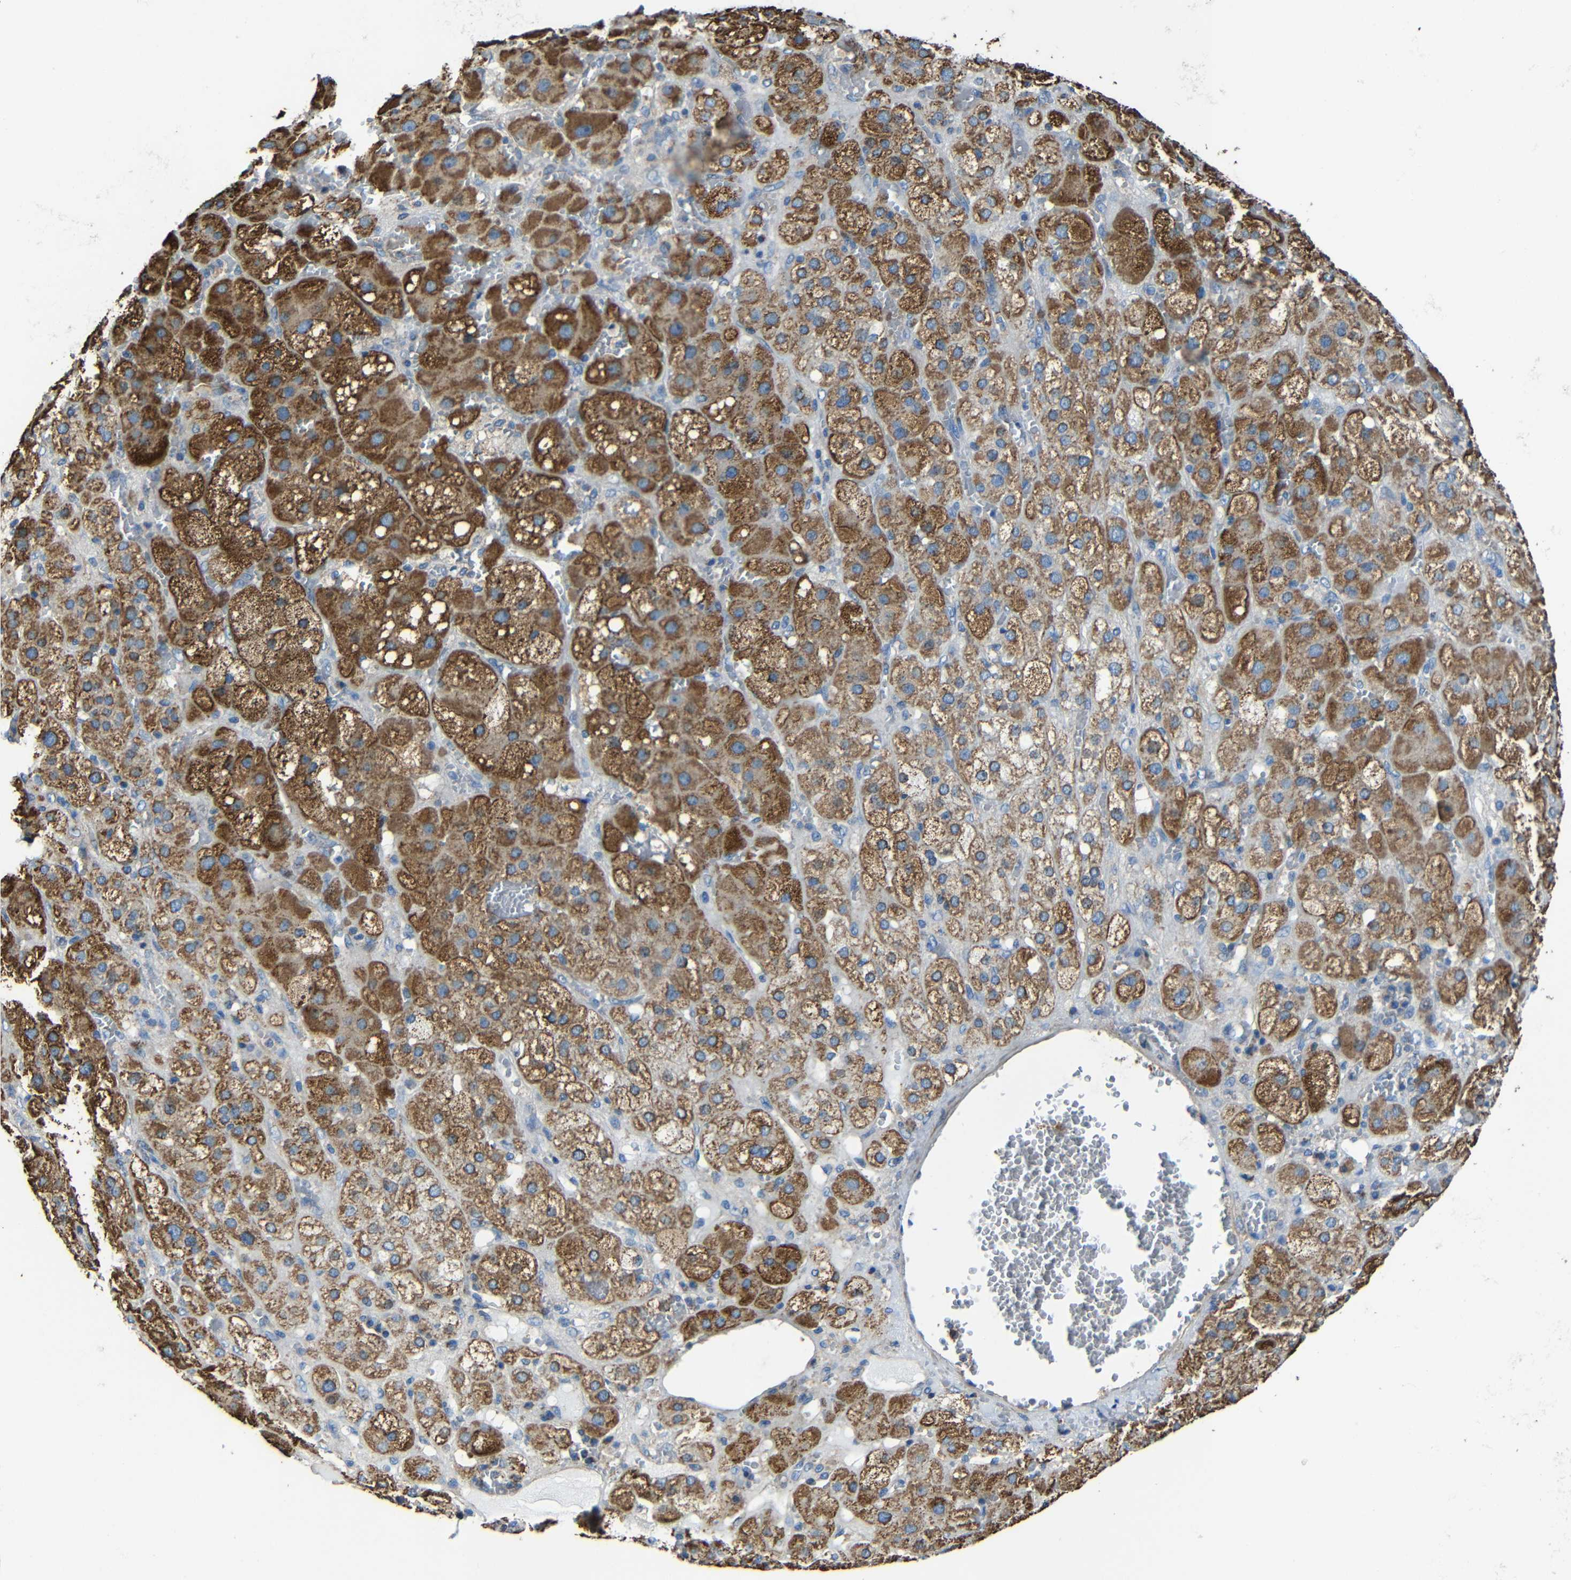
{"staining": {"intensity": "moderate", "quantity": ">75%", "location": "cytoplasmic/membranous"}, "tissue": "adrenal gland", "cell_type": "Glandular cells", "image_type": "normal", "snomed": [{"axis": "morphology", "description": "Normal tissue, NOS"}, {"axis": "topography", "description": "Adrenal gland"}], "caption": "This is a photomicrograph of IHC staining of benign adrenal gland, which shows moderate expression in the cytoplasmic/membranous of glandular cells.", "gene": "INTS6L", "patient": {"sex": "female", "age": 47}}